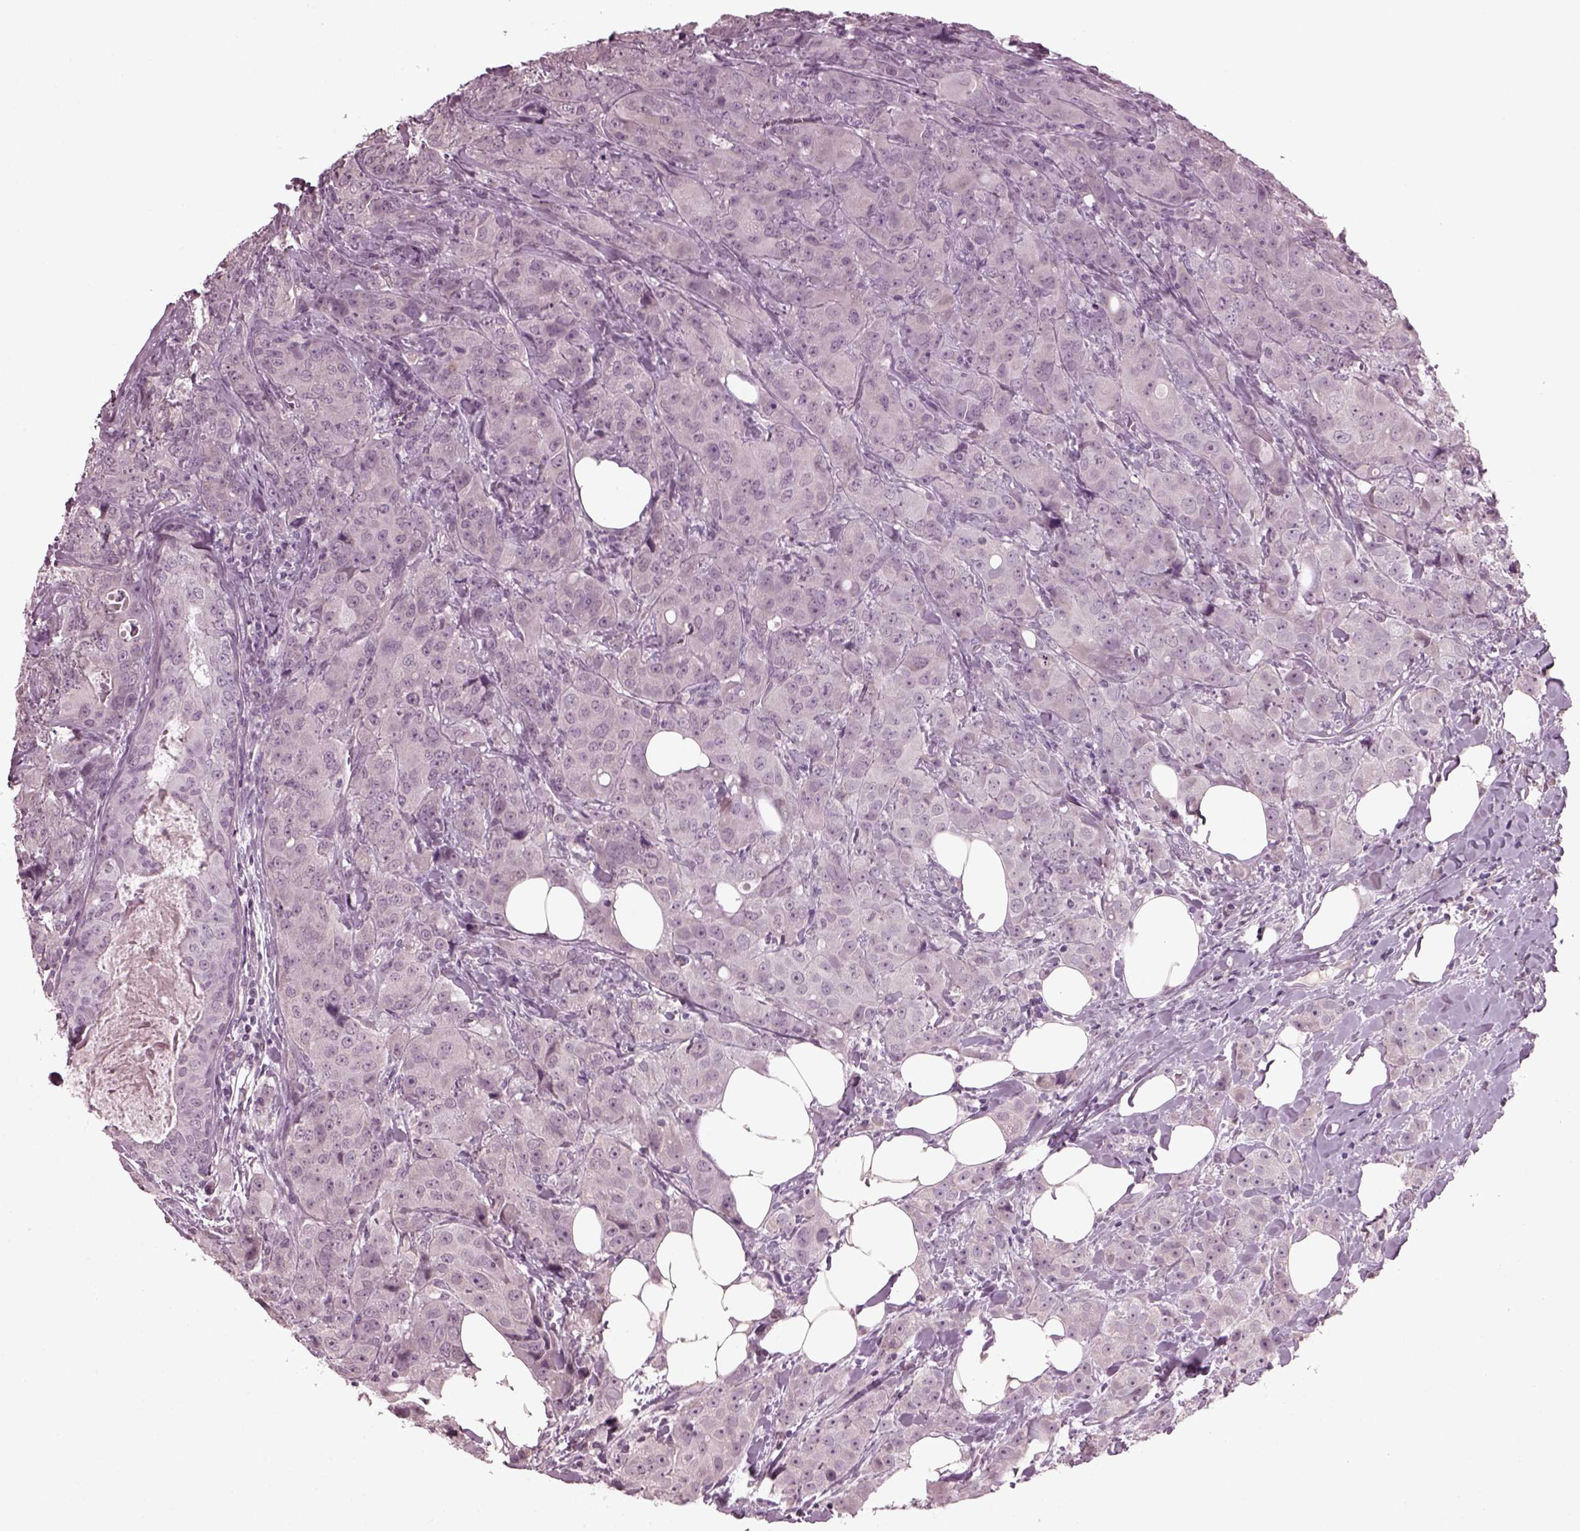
{"staining": {"intensity": "negative", "quantity": "none", "location": "none"}, "tissue": "breast cancer", "cell_type": "Tumor cells", "image_type": "cancer", "snomed": [{"axis": "morphology", "description": "Duct carcinoma"}, {"axis": "topography", "description": "Breast"}], "caption": "A photomicrograph of human invasive ductal carcinoma (breast) is negative for staining in tumor cells.", "gene": "CLCN4", "patient": {"sex": "female", "age": 43}}